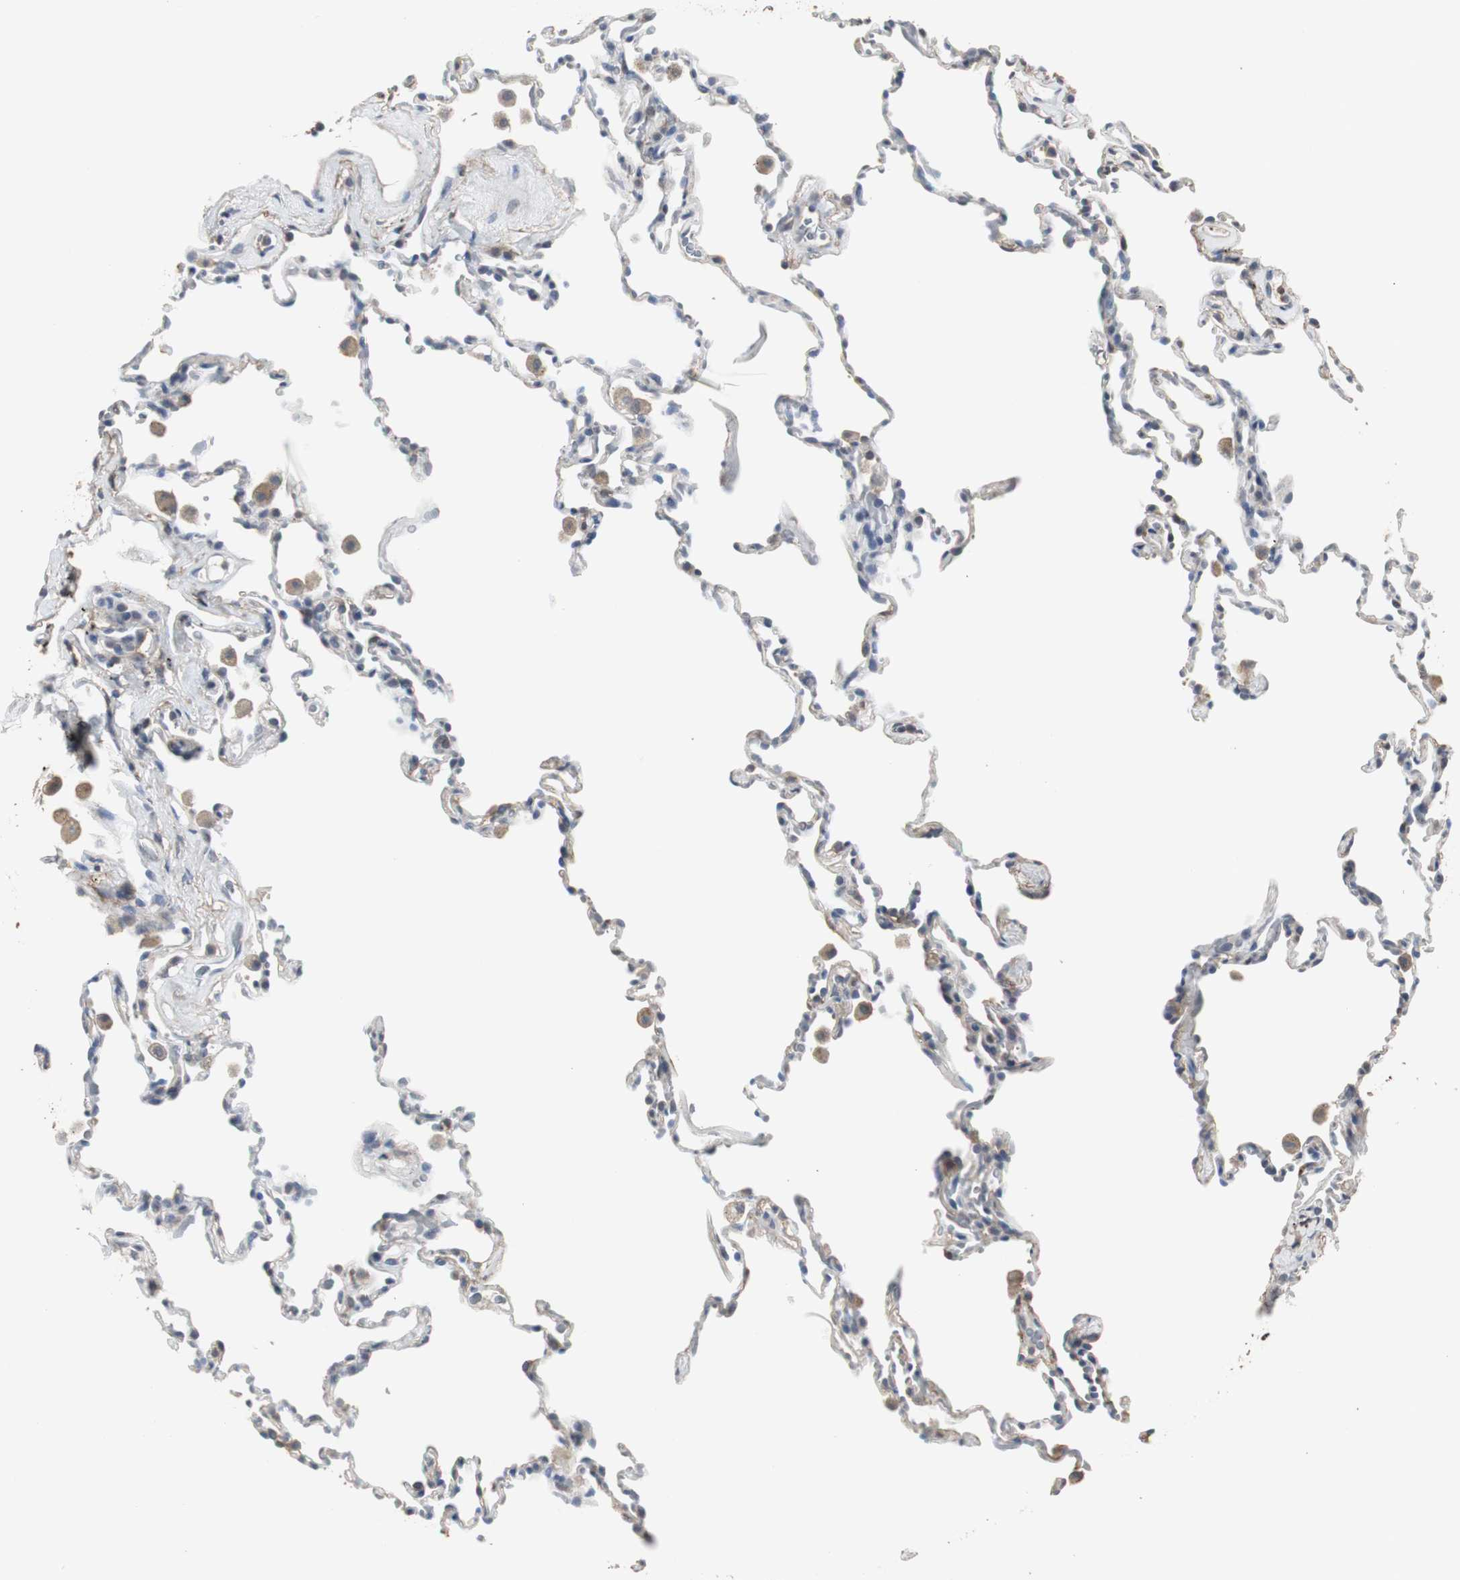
{"staining": {"intensity": "weak", "quantity": "<25%", "location": "cytoplasmic/membranous"}, "tissue": "lung", "cell_type": "Alveolar cells", "image_type": "normal", "snomed": [{"axis": "morphology", "description": "Normal tissue, NOS"}, {"axis": "morphology", "description": "Soft tissue tumor metastatic"}, {"axis": "topography", "description": "Lung"}], "caption": "The micrograph exhibits no staining of alveolar cells in normal lung.", "gene": "HPRT1", "patient": {"sex": "male", "age": 59}}